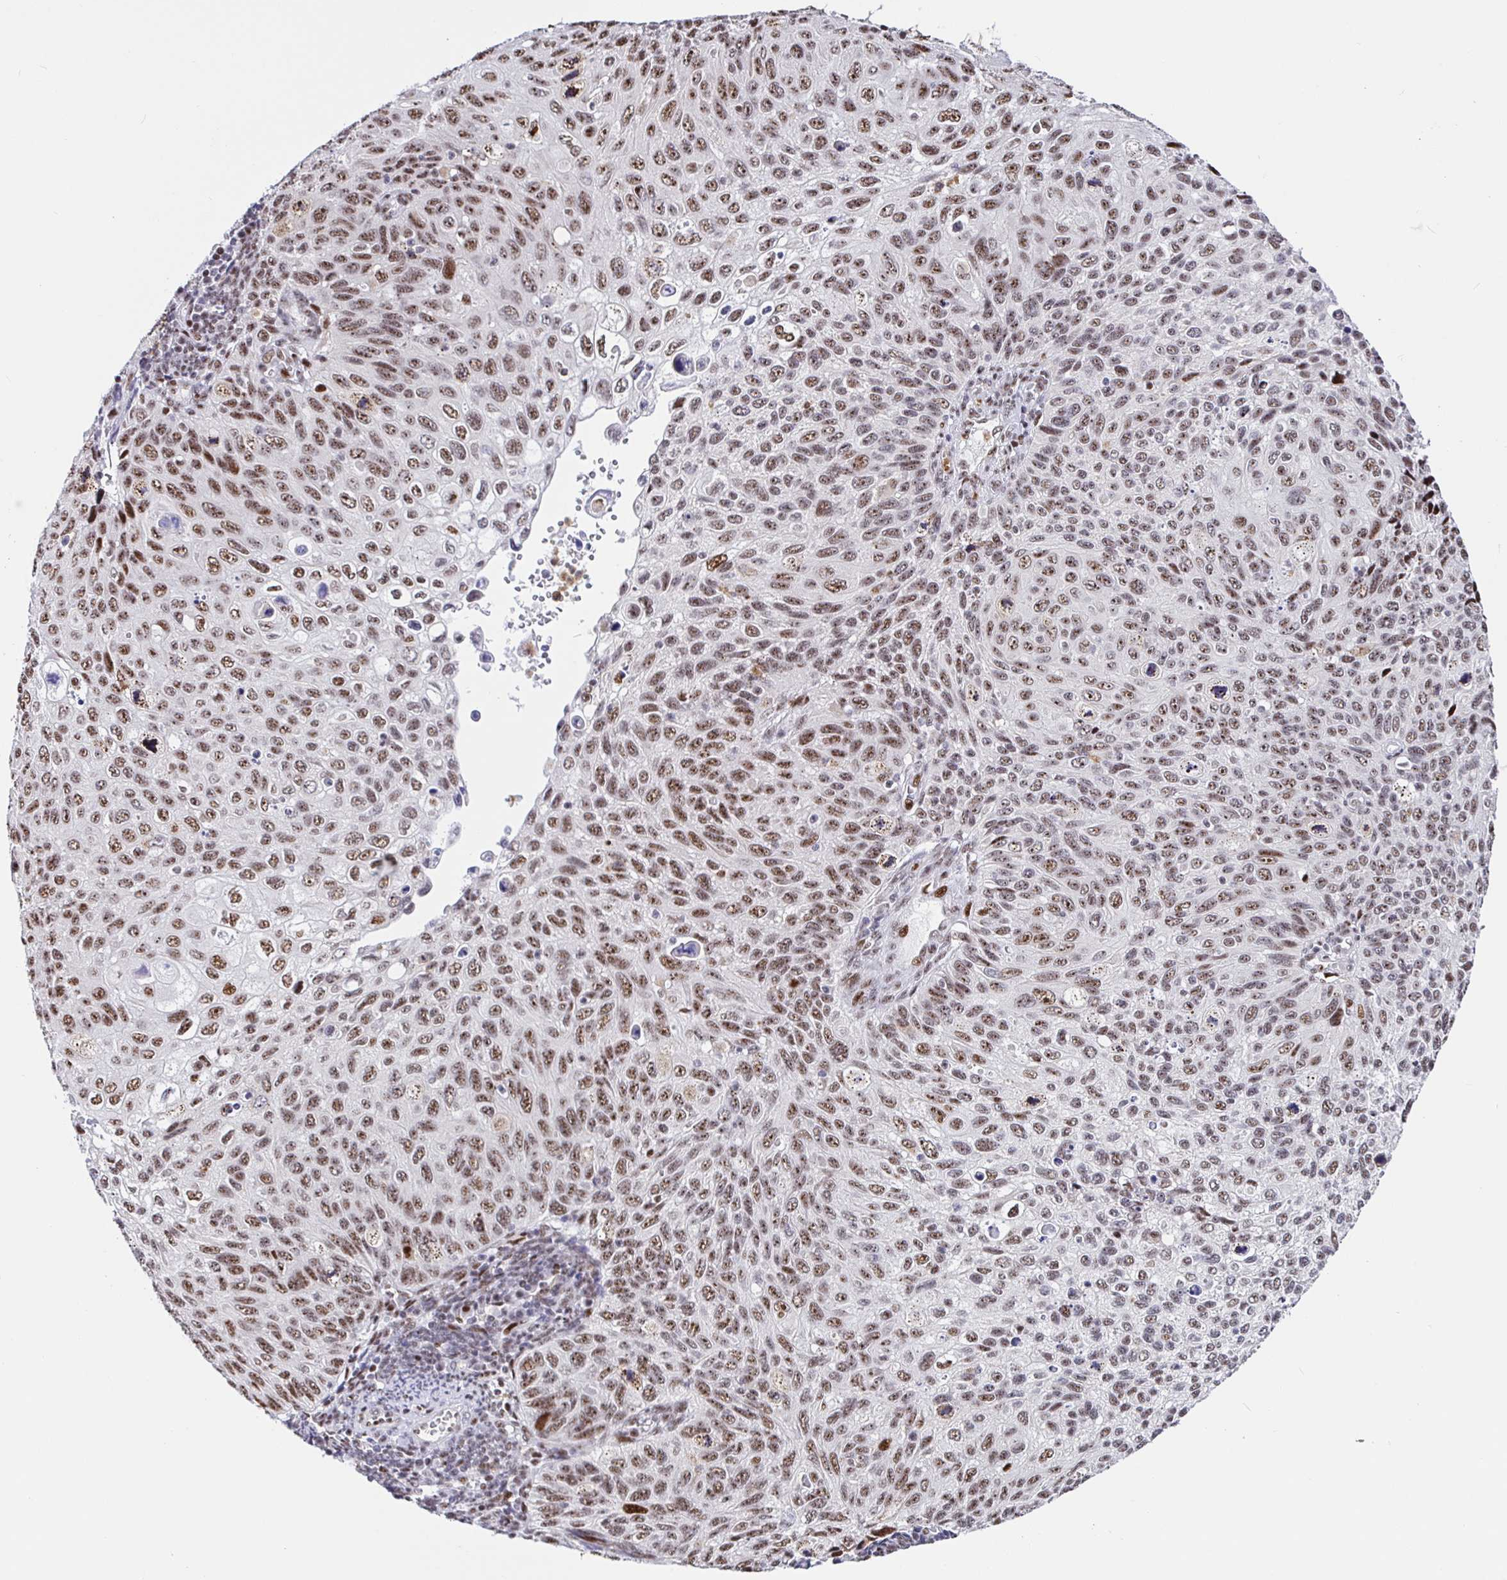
{"staining": {"intensity": "moderate", "quantity": ">75%", "location": "nuclear"}, "tissue": "cervical cancer", "cell_type": "Tumor cells", "image_type": "cancer", "snomed": [{"axis": "morphology", "description": "Squamous cell carcinoma, NOS"}, {"axis": "topography", "description": "Cervix"}], "caption": "Cervical cancer stained with immunohistochemistry (IHC) shows moderate nuclear expression in about >75% of tumor cells.", "gene": "SETD5", "patient": {"sex": "female", "age": 70}}